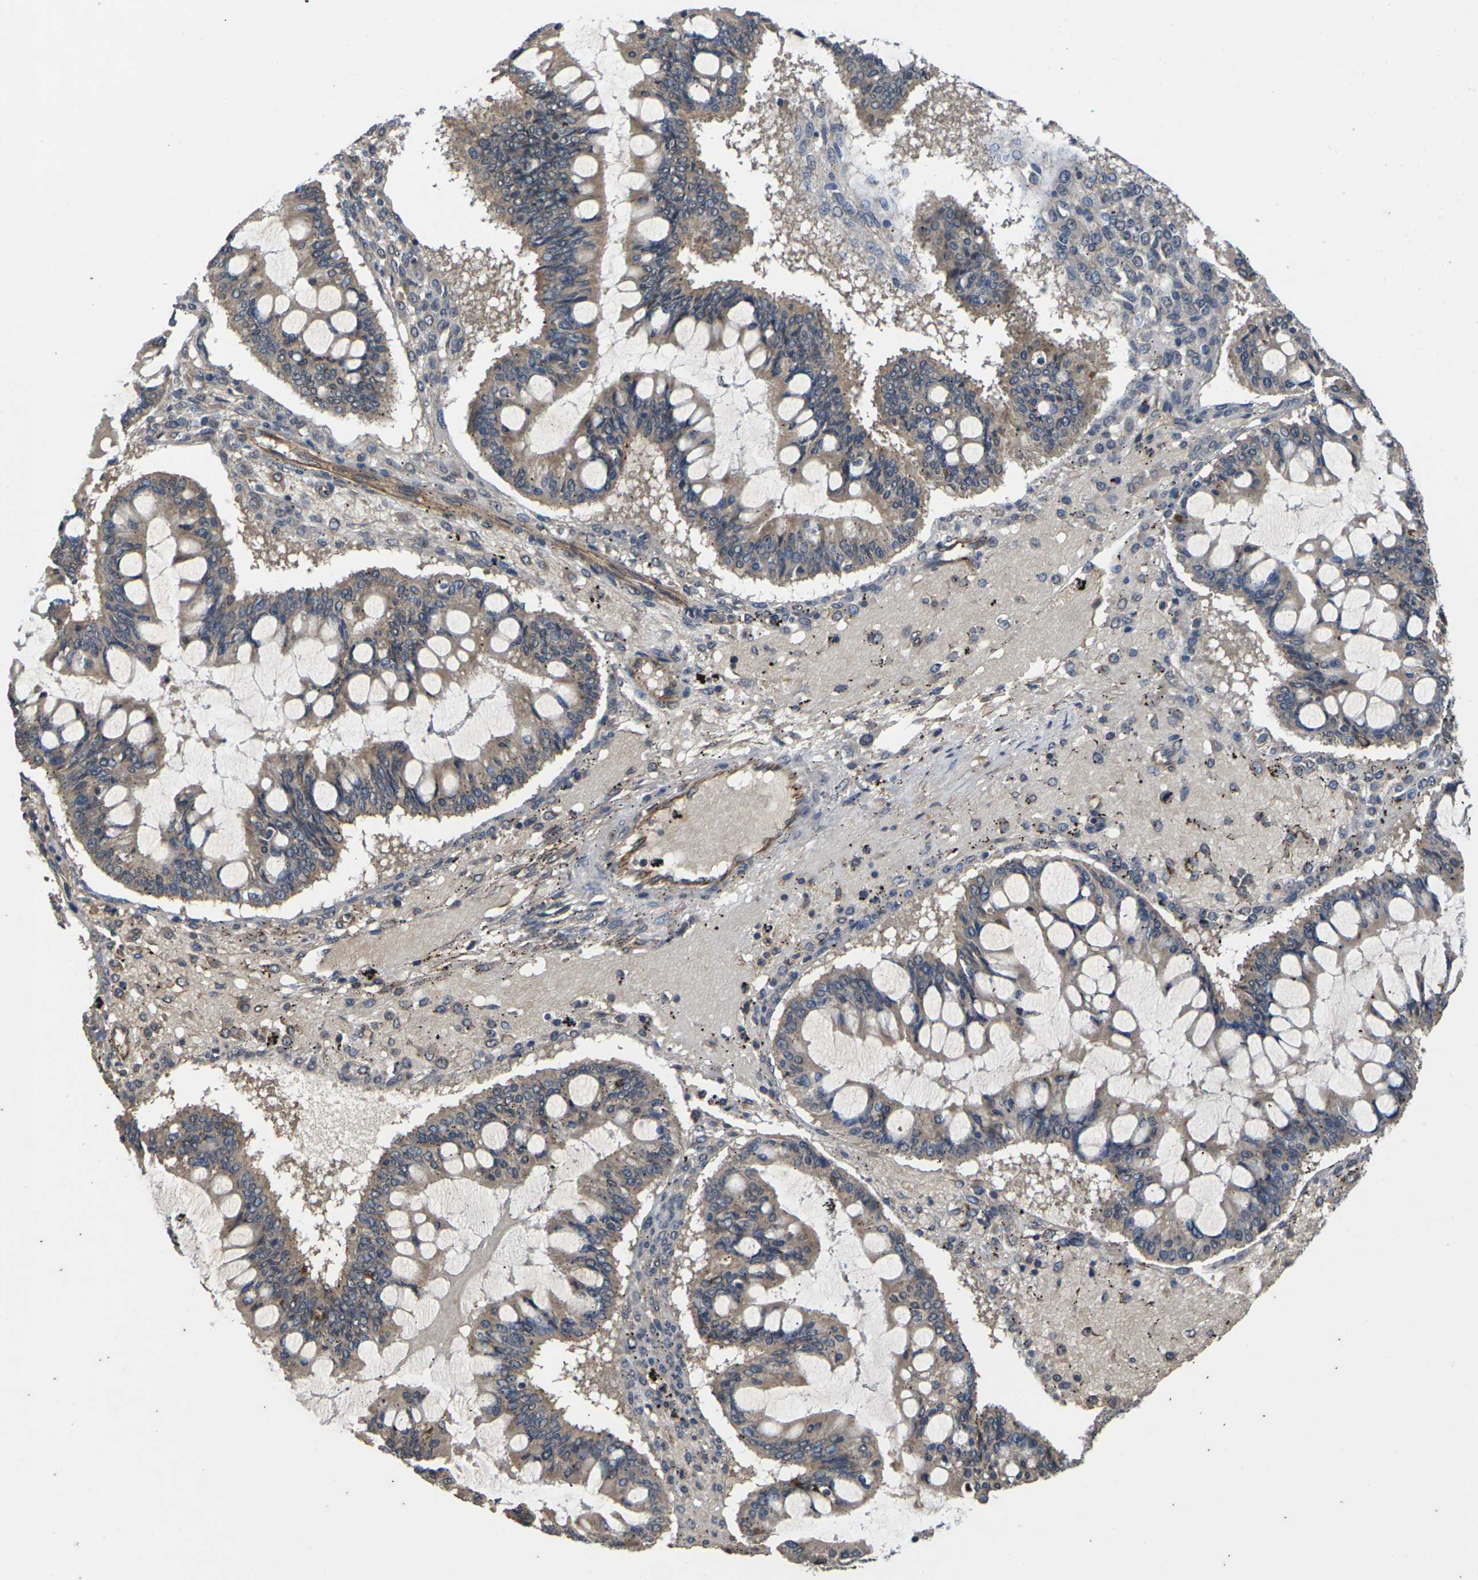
{"staining": {"intensity": "moderate", "quantity": ">75%", "location": "cytoplasmic/membranous"}, "tissue": "ovarian cancer", "cell_type": "Tumor cells", "image_type": "cancer", "snomed": [{"axis": "morphology", "description": "Cystadenocarcinoma, mucinous, NOS"}, {"axis": "topography", "description": "Ovary"}], "caption": "A brown stain shows moderate cytoplasmic/membranous positivity of a protein in human ovarian mucinous cystadenocarcinoma tumor cells.", "gene": "DKK2", "patient": {"sex": "female", "age": 73}}